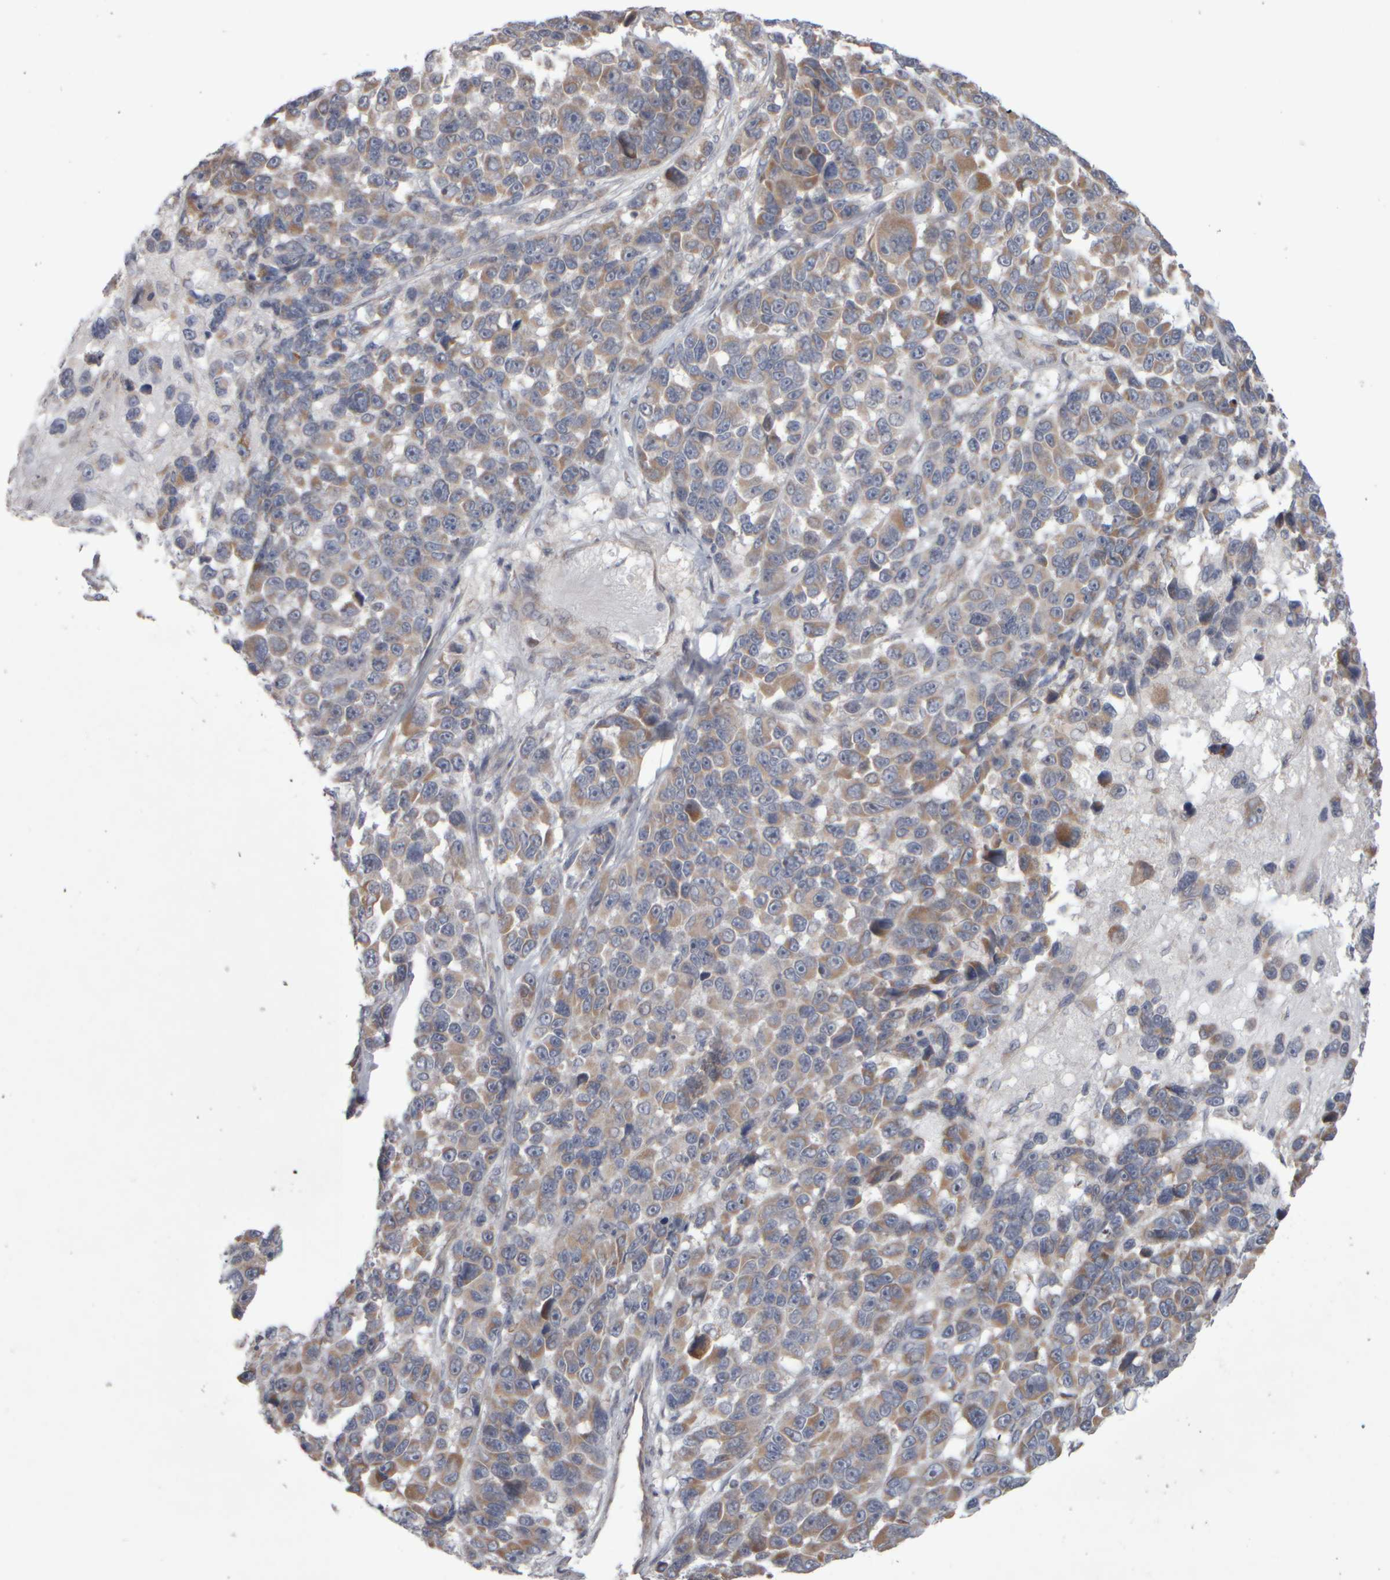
{"staining": {"intensity": "weak", "quantity": ">75%", "location": "cytoplasmic/membranous"}, "tissue": "melanoma", "cell_type": "Tumor cells", "image_type": "cancer", "snomed": [{"axis": "morphology", "description": "Malignant melanoma, NOS"}, {"axis": "topography", "description": "Skin"}], "caption": "Weak cytoplasmic/membranous staining for a protein is seen in about >75% of tumor cells of malignant melanoma using immunohistochemistry (IHC).", "gene": "SCO1", "patient": {"sex": "male", "age": 53}}